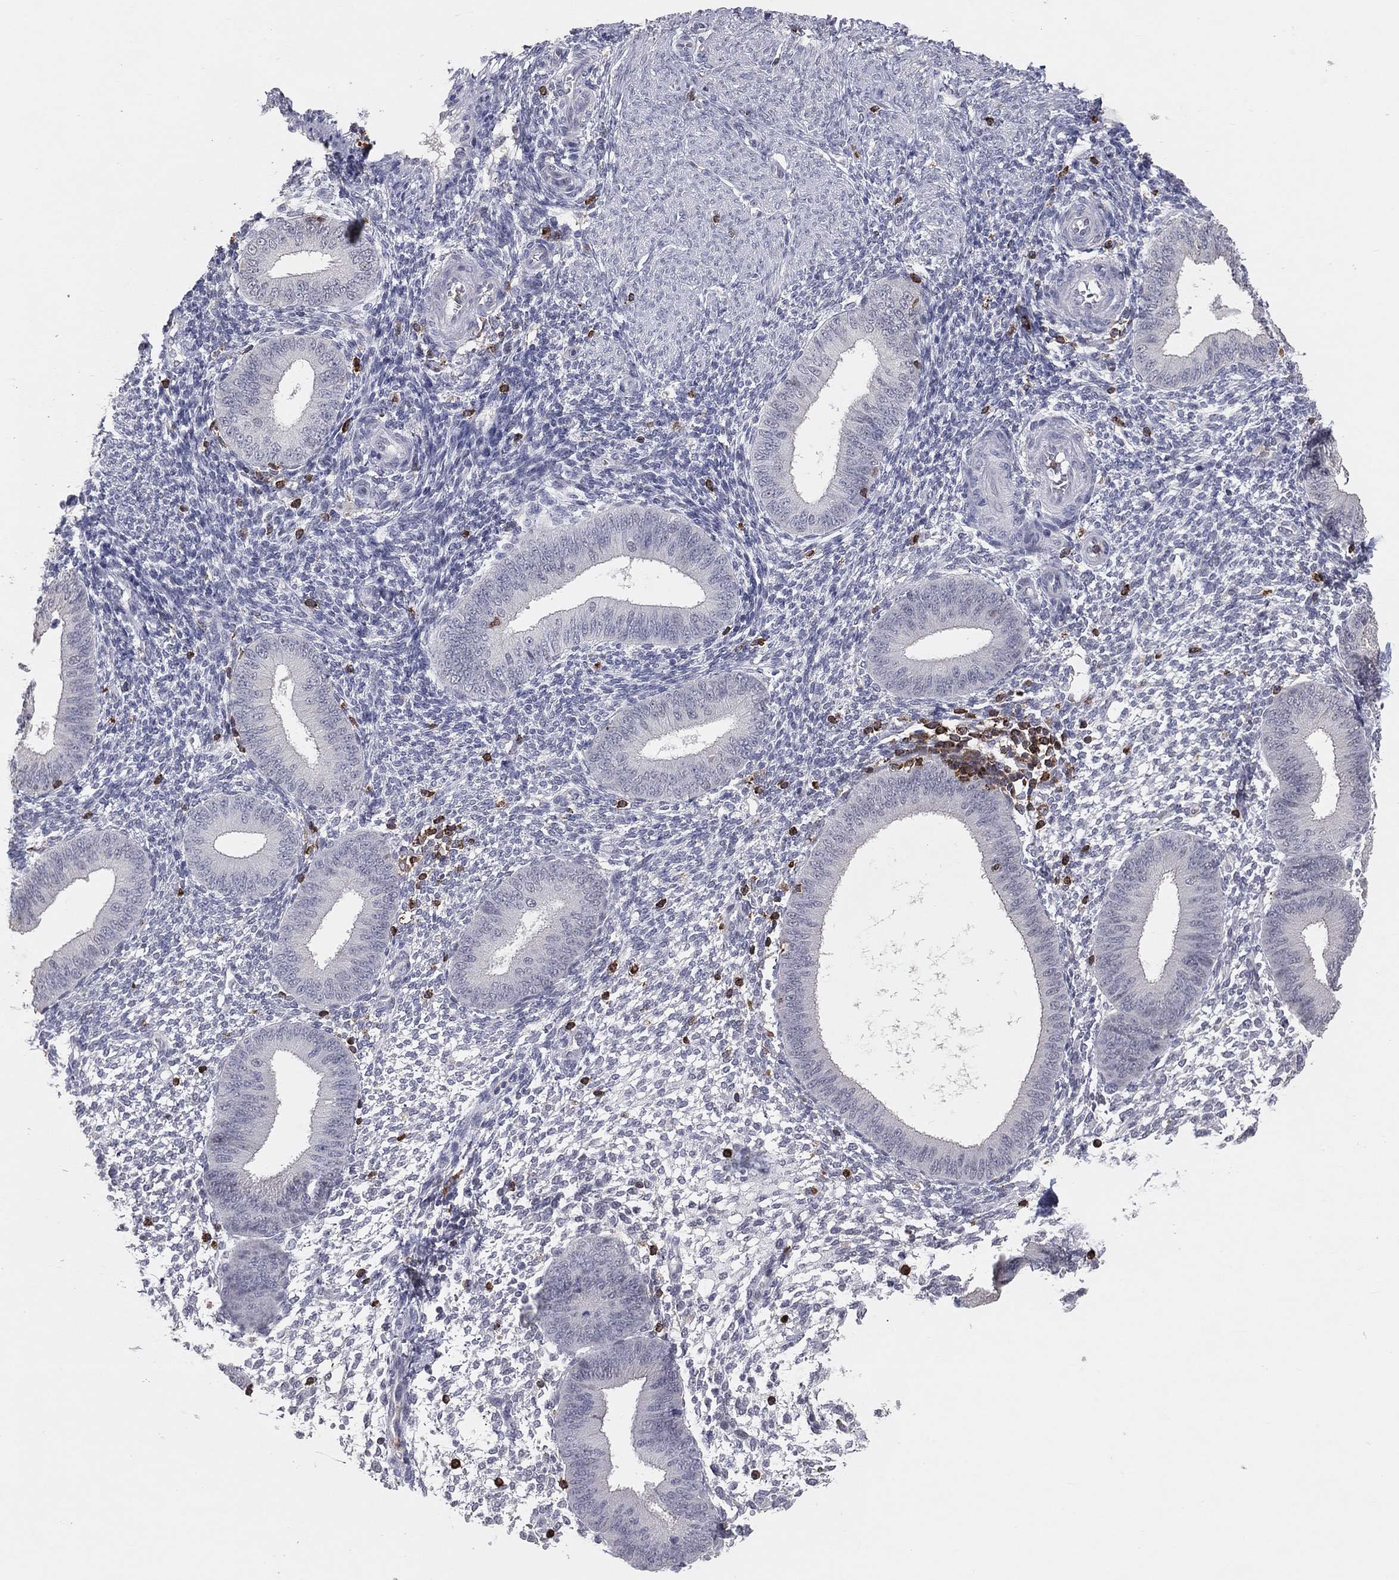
{"staining": {"intensity": "negative", "quantity": "none", "location": "none"}, "tissue": "endometrium", "cell_type": "Cells in endometrial stroma", "image_type": "normal", "snomed": [{"axis": "morphology", "description": "Normal tissue, NOS"}, {"axis": "topography", "description": "Endometrium"}], "caption": "Immunohistochemistry photomicrograph of normal endometrium stained for a protein (brown), which reveals no expression in cells in endometrial stroma. (Stains: DAB (3,3'-diaminobenzidine) immunohistochemistry with hematoxylin counter stain, Microscopy: brightfield microscopy at high magnification).", "gene": "PSTPIP1", "patient": {"sex": "female", "age": 39}}